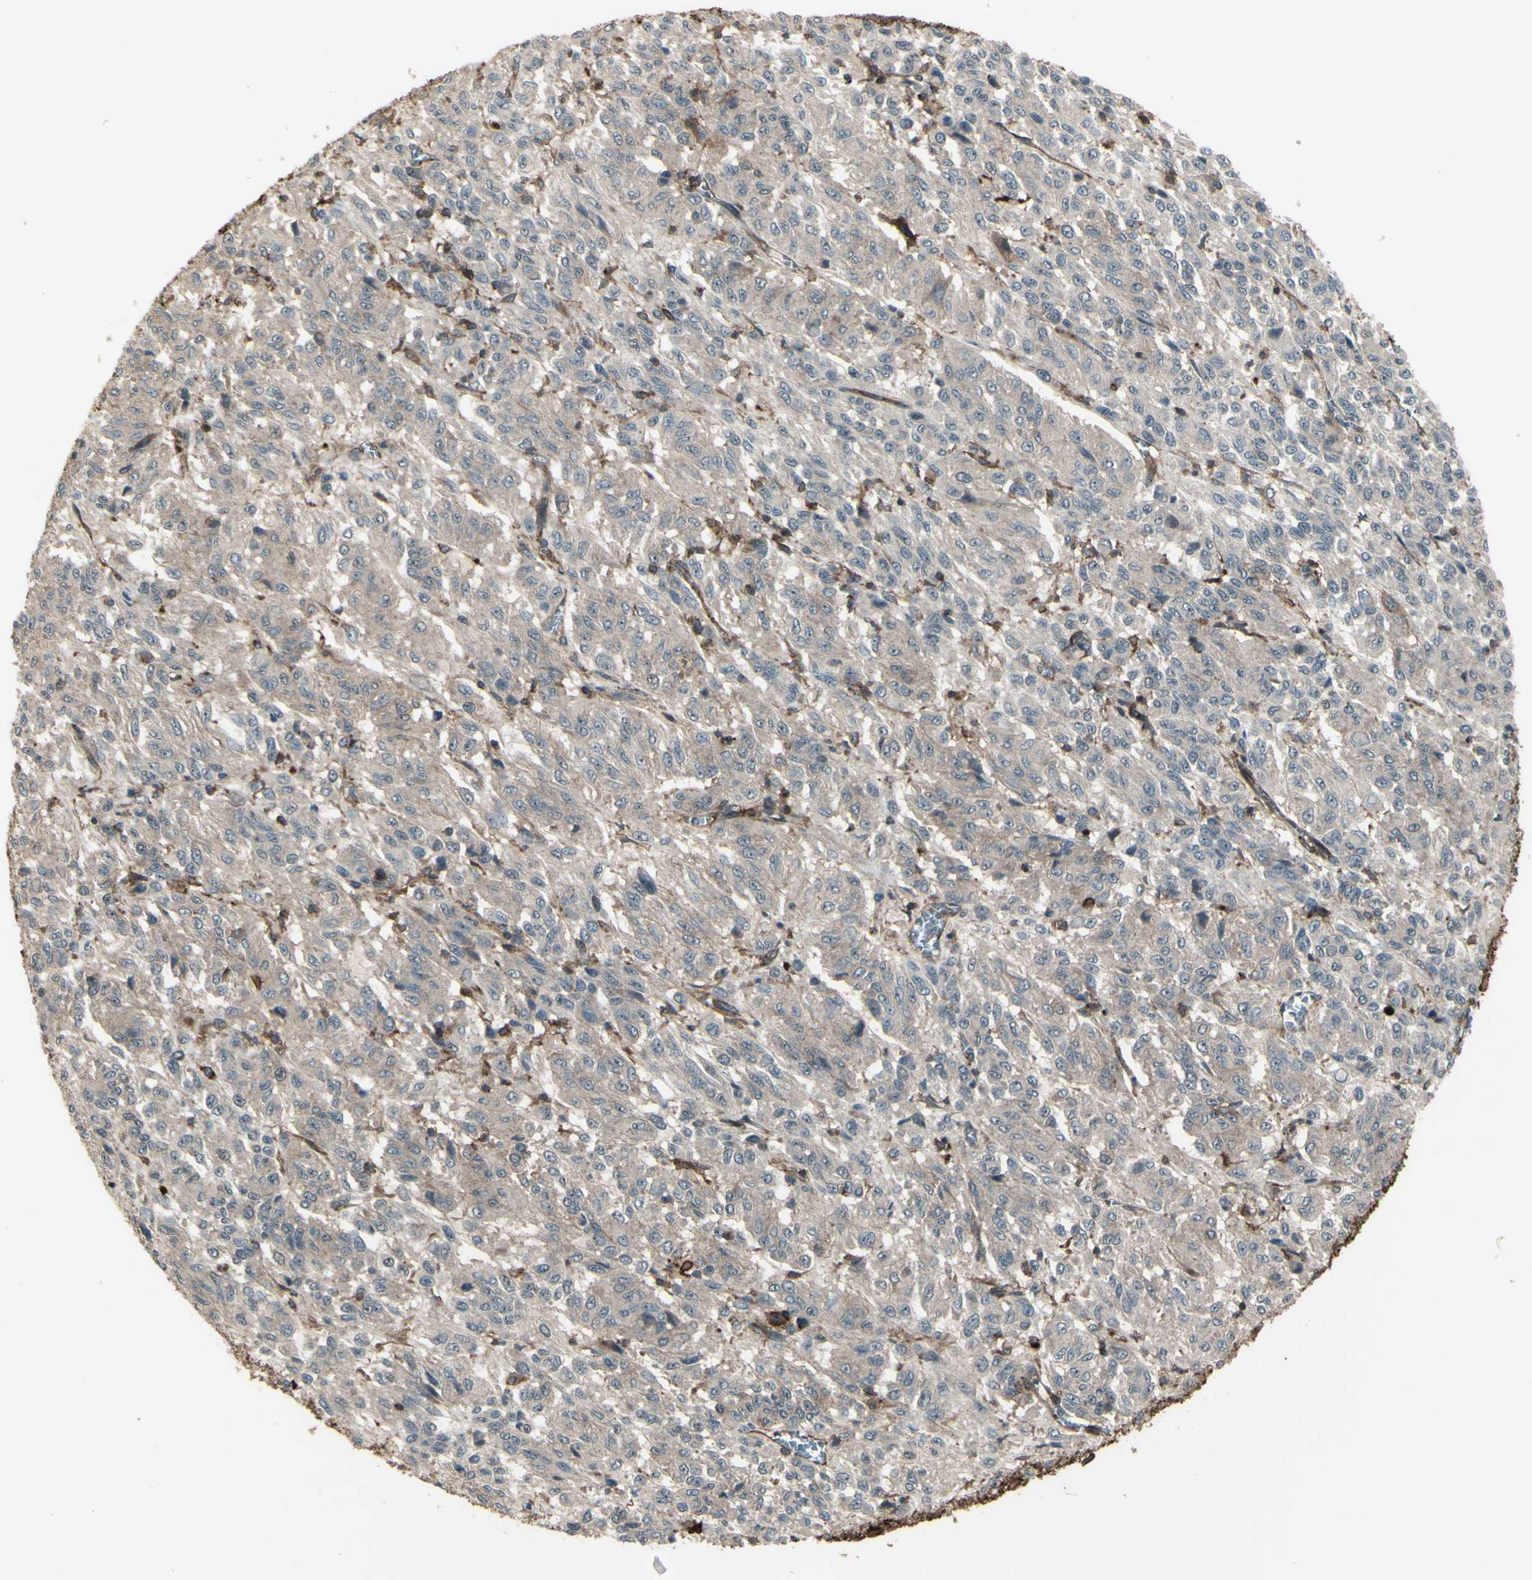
{"staining": {"intensity": "weak", "quantity": ">75%", "location": "cytoplasmic/membranous"}, "tissue": "melanoma", "cell_type": "Tumor cells", "image_type": "cancer", "snomed": [{"axis": "morphology", "description": "Malignant melanoma, Metastatic site"}, {"axis": "topography", "description": "Lung"}], "caption": "Immunohistochemistry (IHC) staining of melanoma, which displays low levels of weak cytoplasmic/membranous positivity in about >75% of tumor cells indicating weak cytoplasmic/membranous protein staining. The staining was performed using DAB (brown) for protein detection and nuclei were counterstained in hematoxylin (blue).", "gene": "FXYD5", "patient": {"sex": "male", "age": 64}}